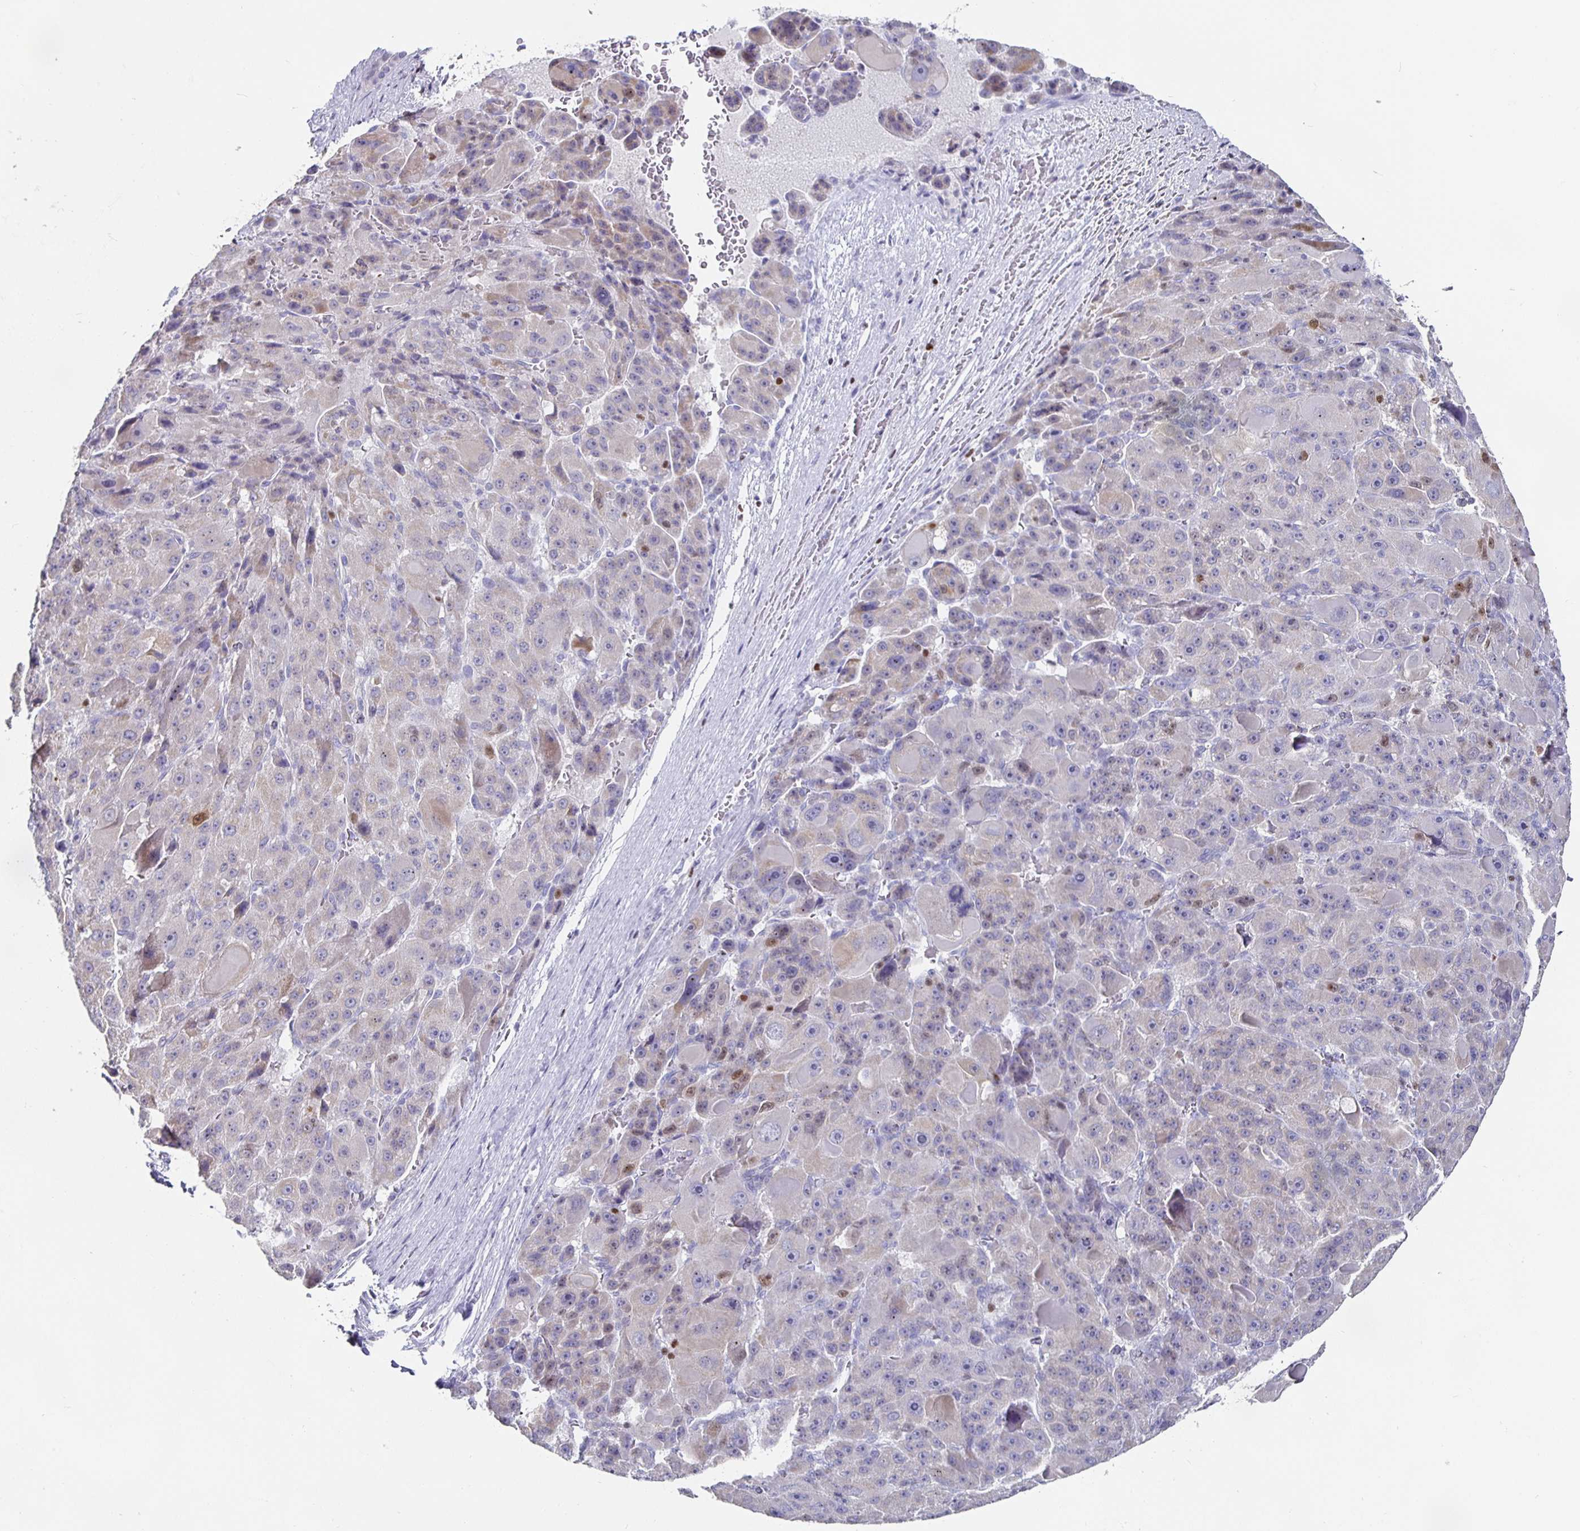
{"staining": {"intensity": "moderate", "quantity": "<25%", "location": "nuclear"}, "tissue": "liver cancer", "cell_type": "Tumor cells", "image_type": "cancer", "snomed": [{"axis": "morphology", "description": "Carcinoma, Hepatocellular, NOS"}, {"axis": "topography", "description": "Liver"}], "caption": "Moderate nuclear protein positivity is appreciated in about <25% of tumor cells in liver cancer (hepatocellular carcinoma).", "gene": "RUNX2", "patient": {"sex": "male", "age": 76}}